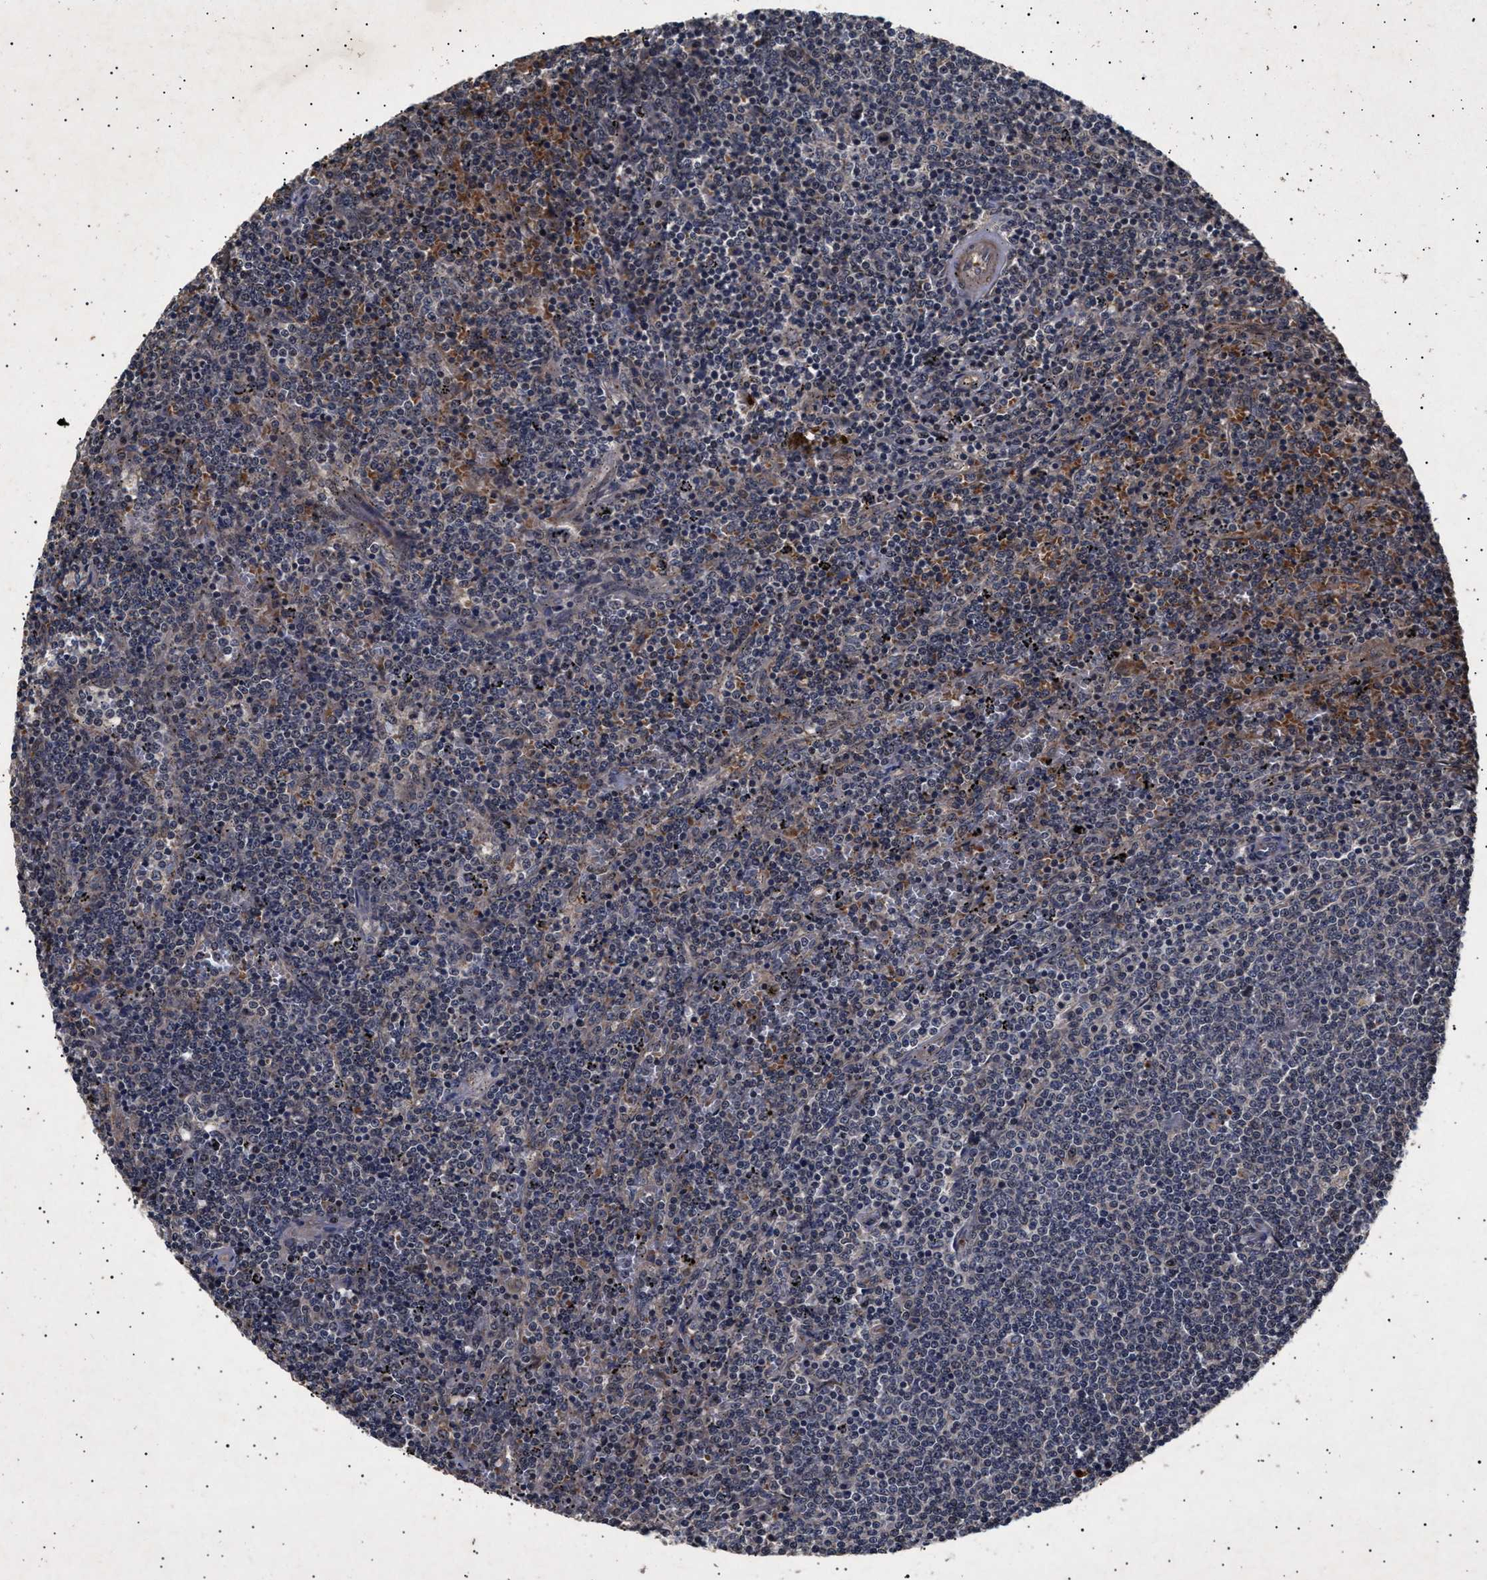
{"staining": {"intensity": "moderate", "quantity": "<25%", "location": "cytoplasmic/membranous"}, "tissue": "lymphoma", "cell_type": "Tumor cells", "image_type": "cancer", "snomed": [{"axis": "morphology", "description": "Malignant lymphoma, non-Hodgkin's type, Low grade"}, {"axis": "topography", "description": "Spleen"}], "caption": "Moderate cytoplasmic/membranous expression for a protein is seen in approximately <25% of tumor cells of lymphoma using immunohistochemistry.", "gene": "ITGB5", "patient": {"sex": "female", "age": 50}}